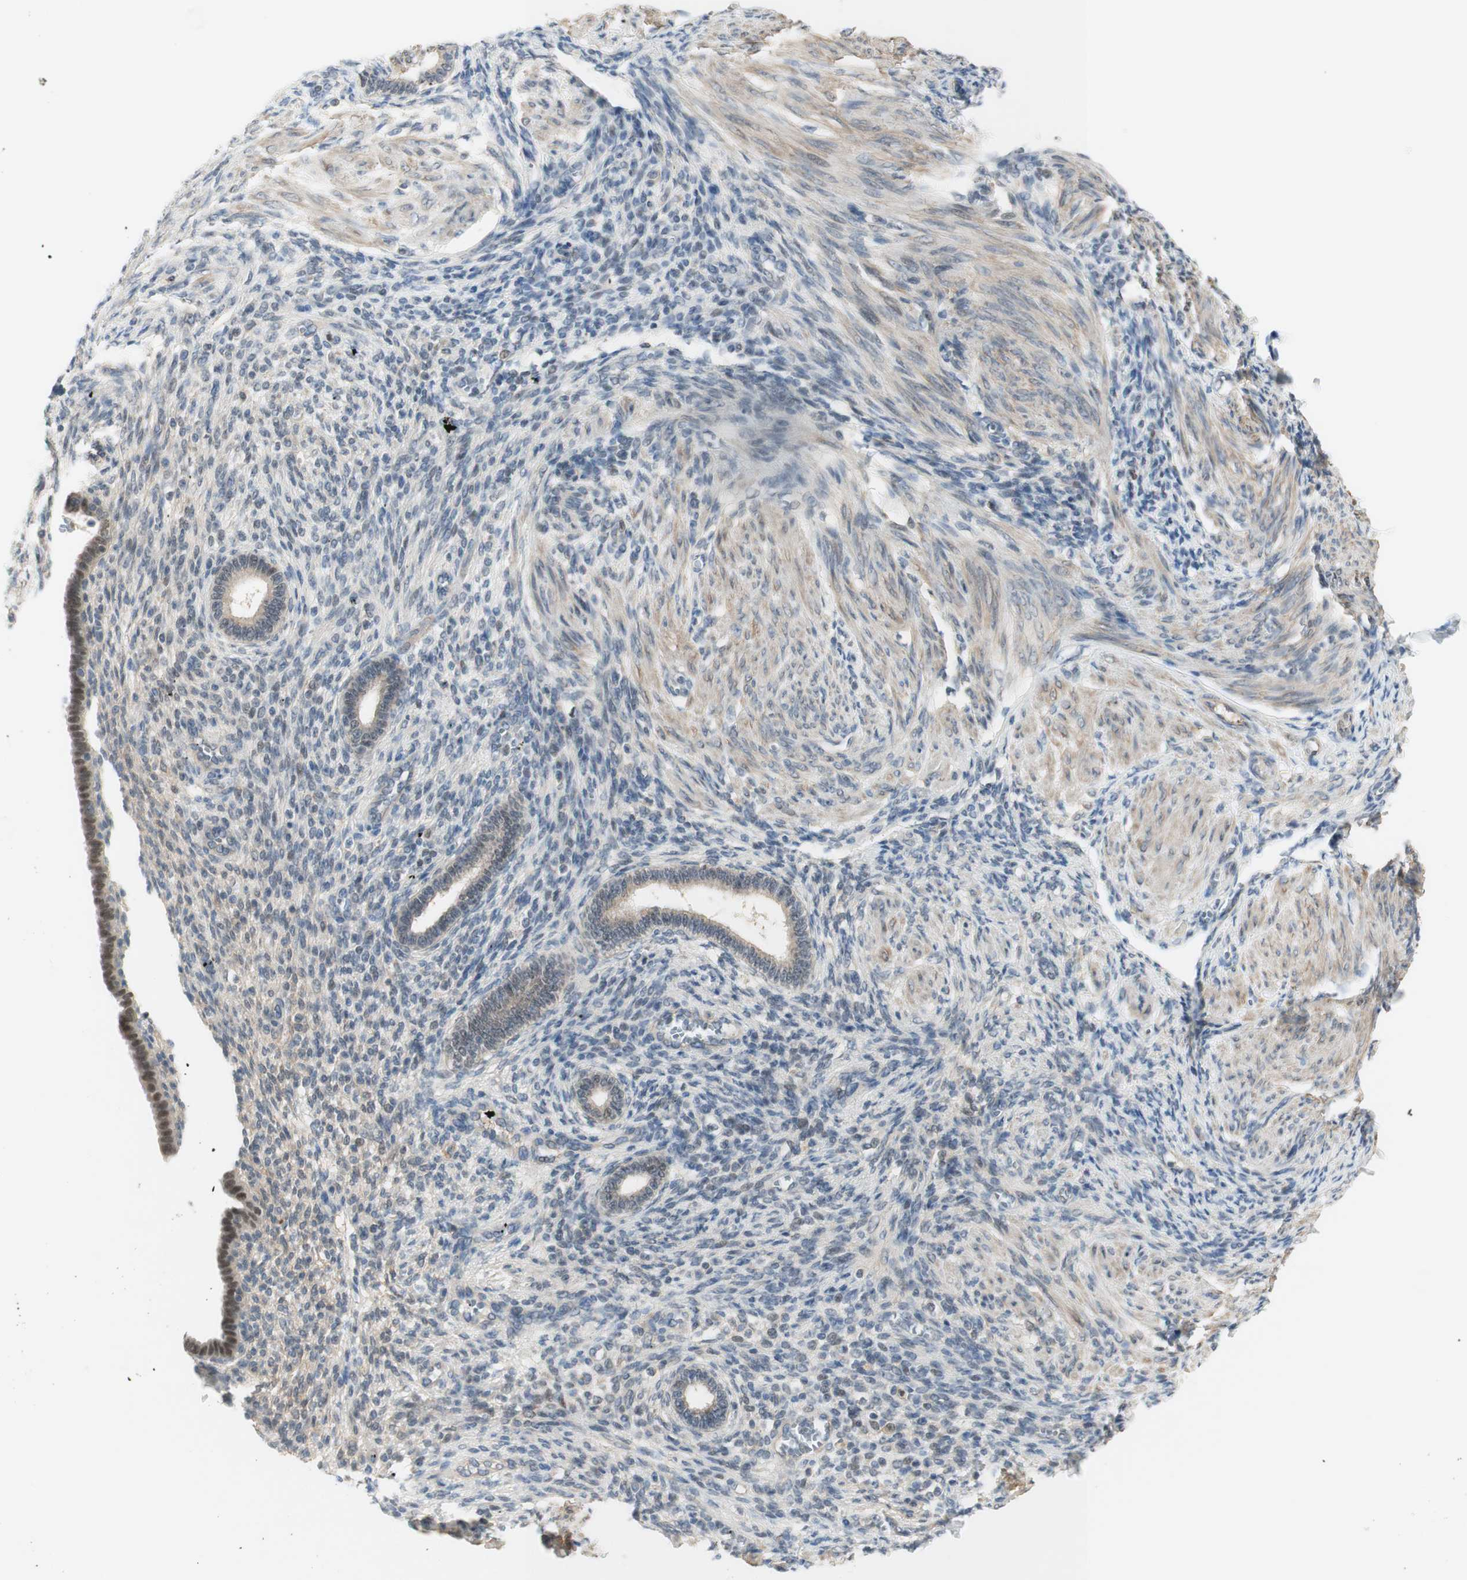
{"staining": {"intensity": "weak", "quantity": "<25%", "location": "nuclear"}, "tissue": "endometrium", "cell_type": "Cells in endometrial stroma", "image_type": "normal", "snomed": [{"axis": "morphology", "description": "Normal tissue, NOS"}, {"axis": "topography", "description": "Endometrium"}], "caption": "A micrograph of endometrium stained for a protein shows no brown staining in cells in endometrial stroma.", "gene": "RFNG", "patient": {"sex": "female", "age": 72}}